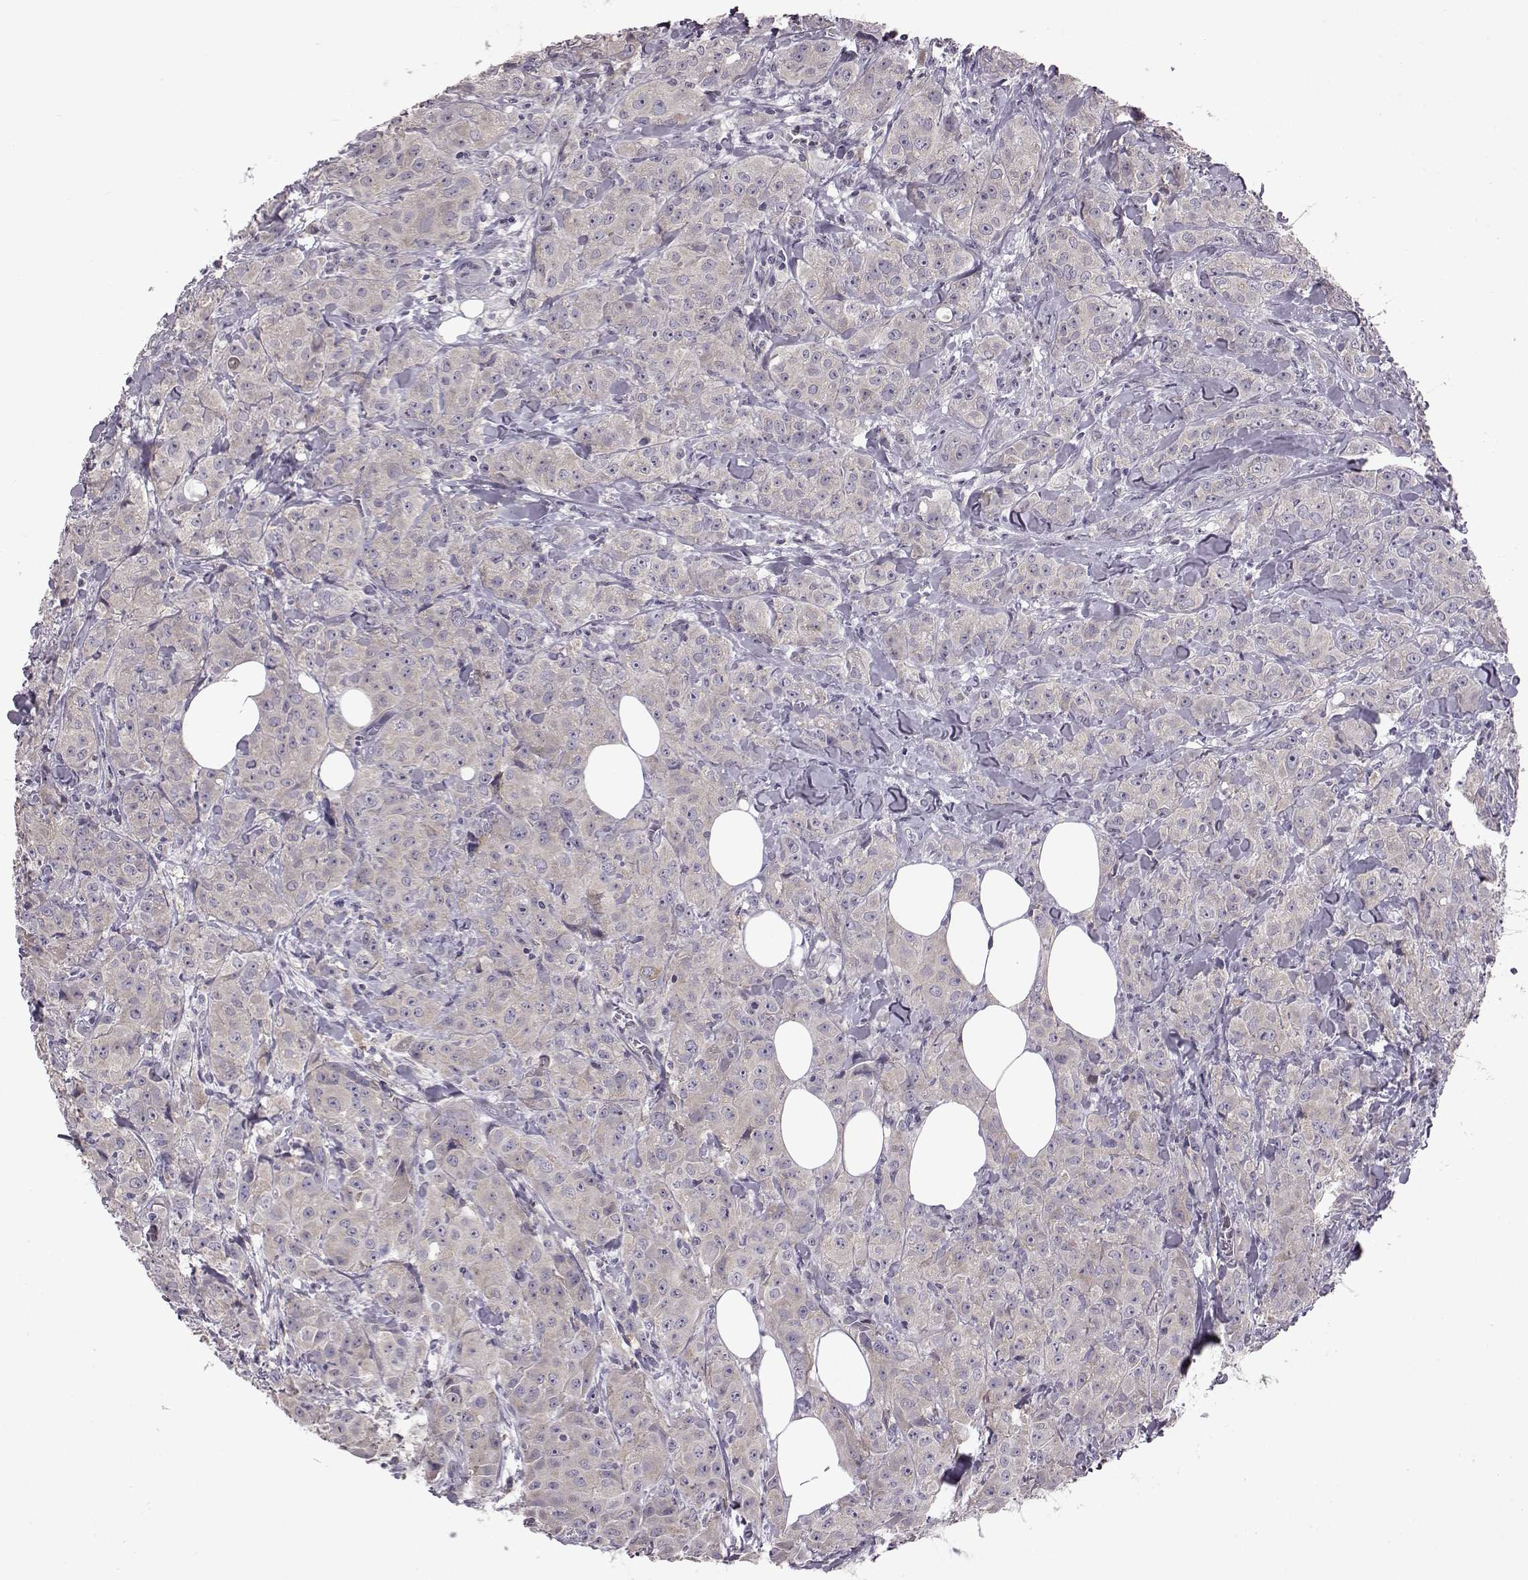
{"staining": {"intensity": "negative", "quantity": "none", "location": "none"}, "tissue": "breast cancer", "cell_type": "Tumor cells", "image_type": "cancer", "snomed": [{"axis": "morphology", "description": "Duct carcinoma"}, {"axis": "topography", "description": "Breast"}], "caption": "A high-resolution histopathology image shows IHC staining of breast cancer (intraductal carcinoma), which displays no significant positivity in tumor cells. The staining was performed using DAB to visualize the protein expression in brown, while the nuclei were stained in blue with hematoxylin (Magnification: 20x).", "gene": "ADGRG2", "patient": {"sex": "female", "age": 43}}